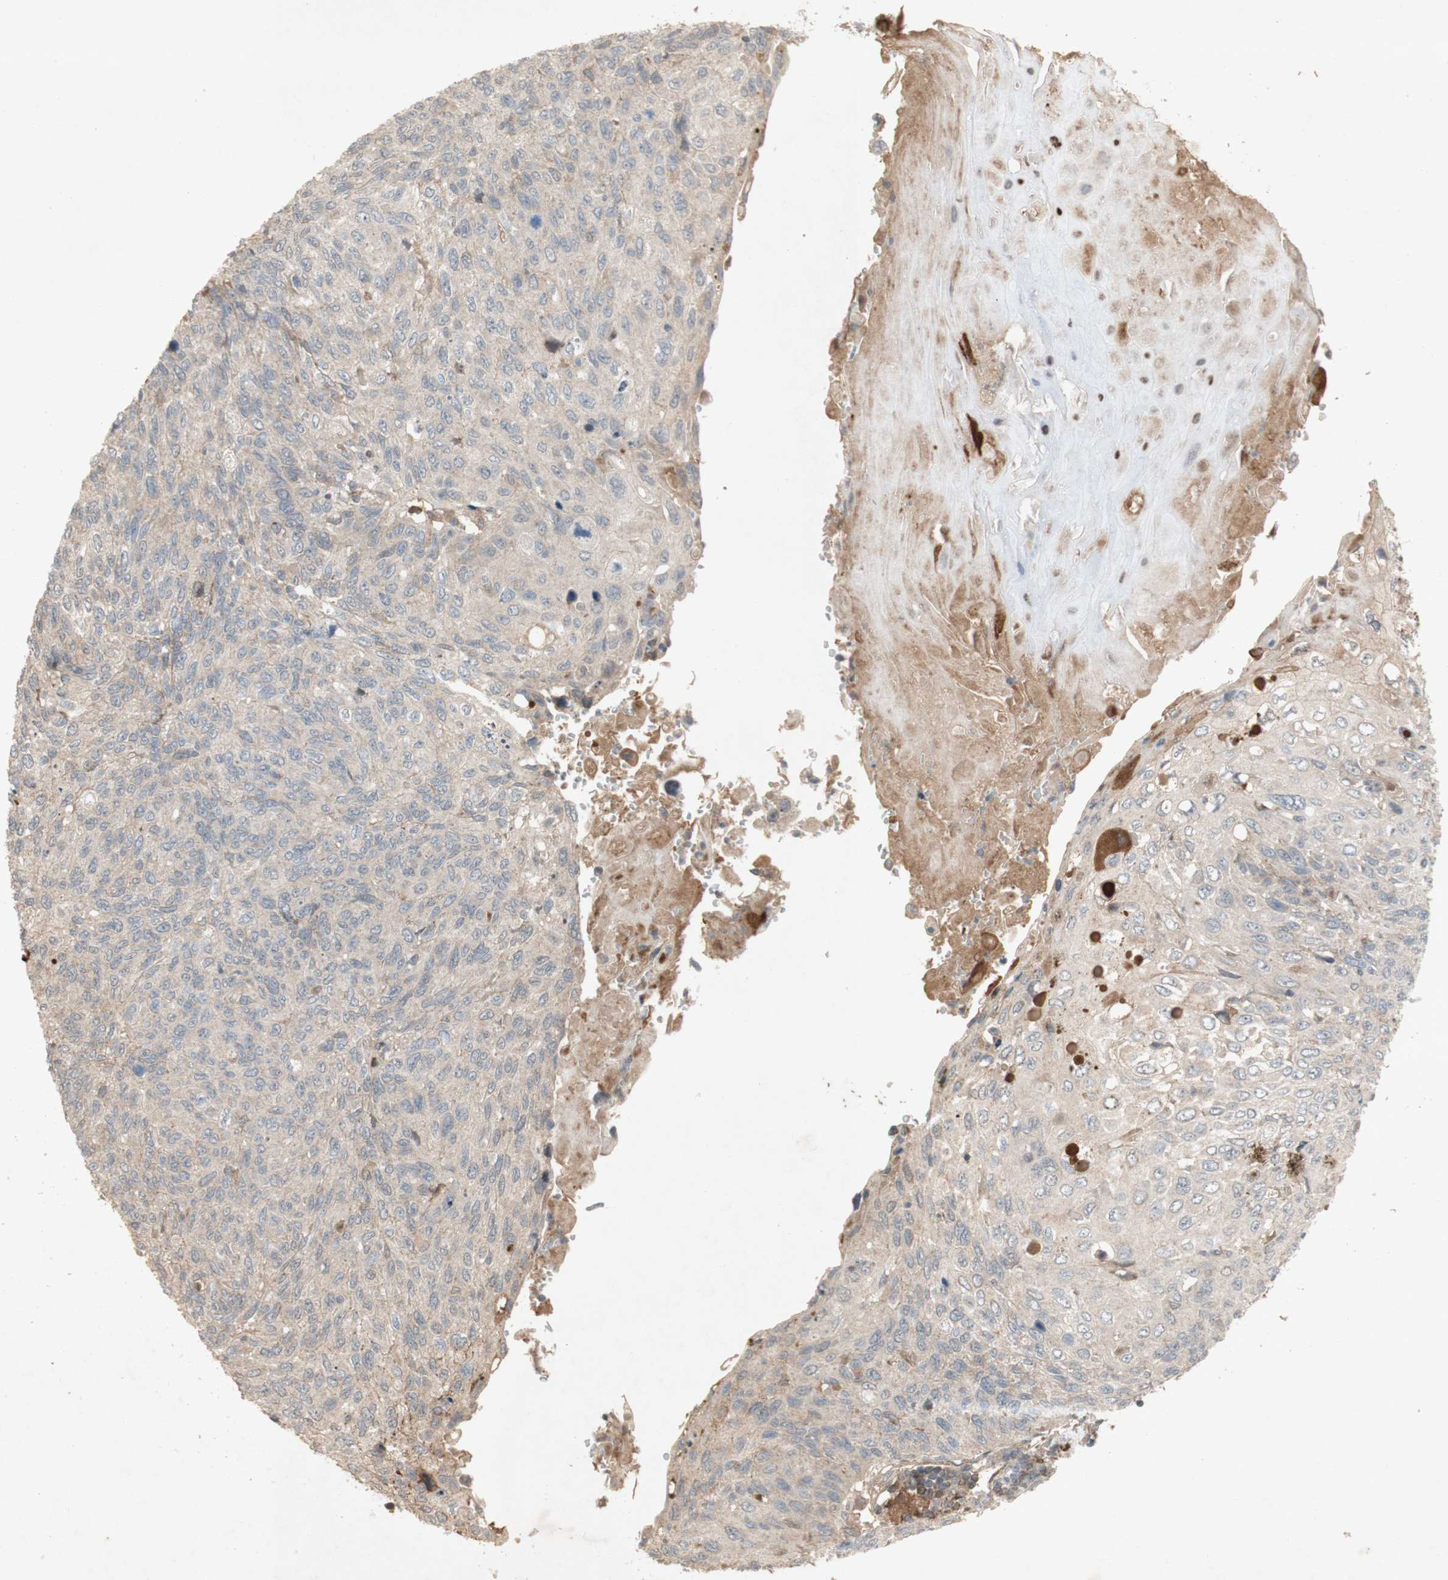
{"staining": {"intensity": "weak", "quantity": "<25%", "location": "cytoplasmic/membranous"}, "tissue": "cervical cancer", "cell_type": "Tumor cells", "image_type": "cancer", "snomed": [{"axis": "morphology", "description": "Squamous cell carcinoma, NOS"}, {"axis": "topography", "description": "Cervix"}], "caption": "Squamous cell carcinoma (cervical) stained for a protein using immunohistochemistry reveals no staining tumor cells.", "gene": "NRG4", "patient": {"sex": "female", "age": 70}}